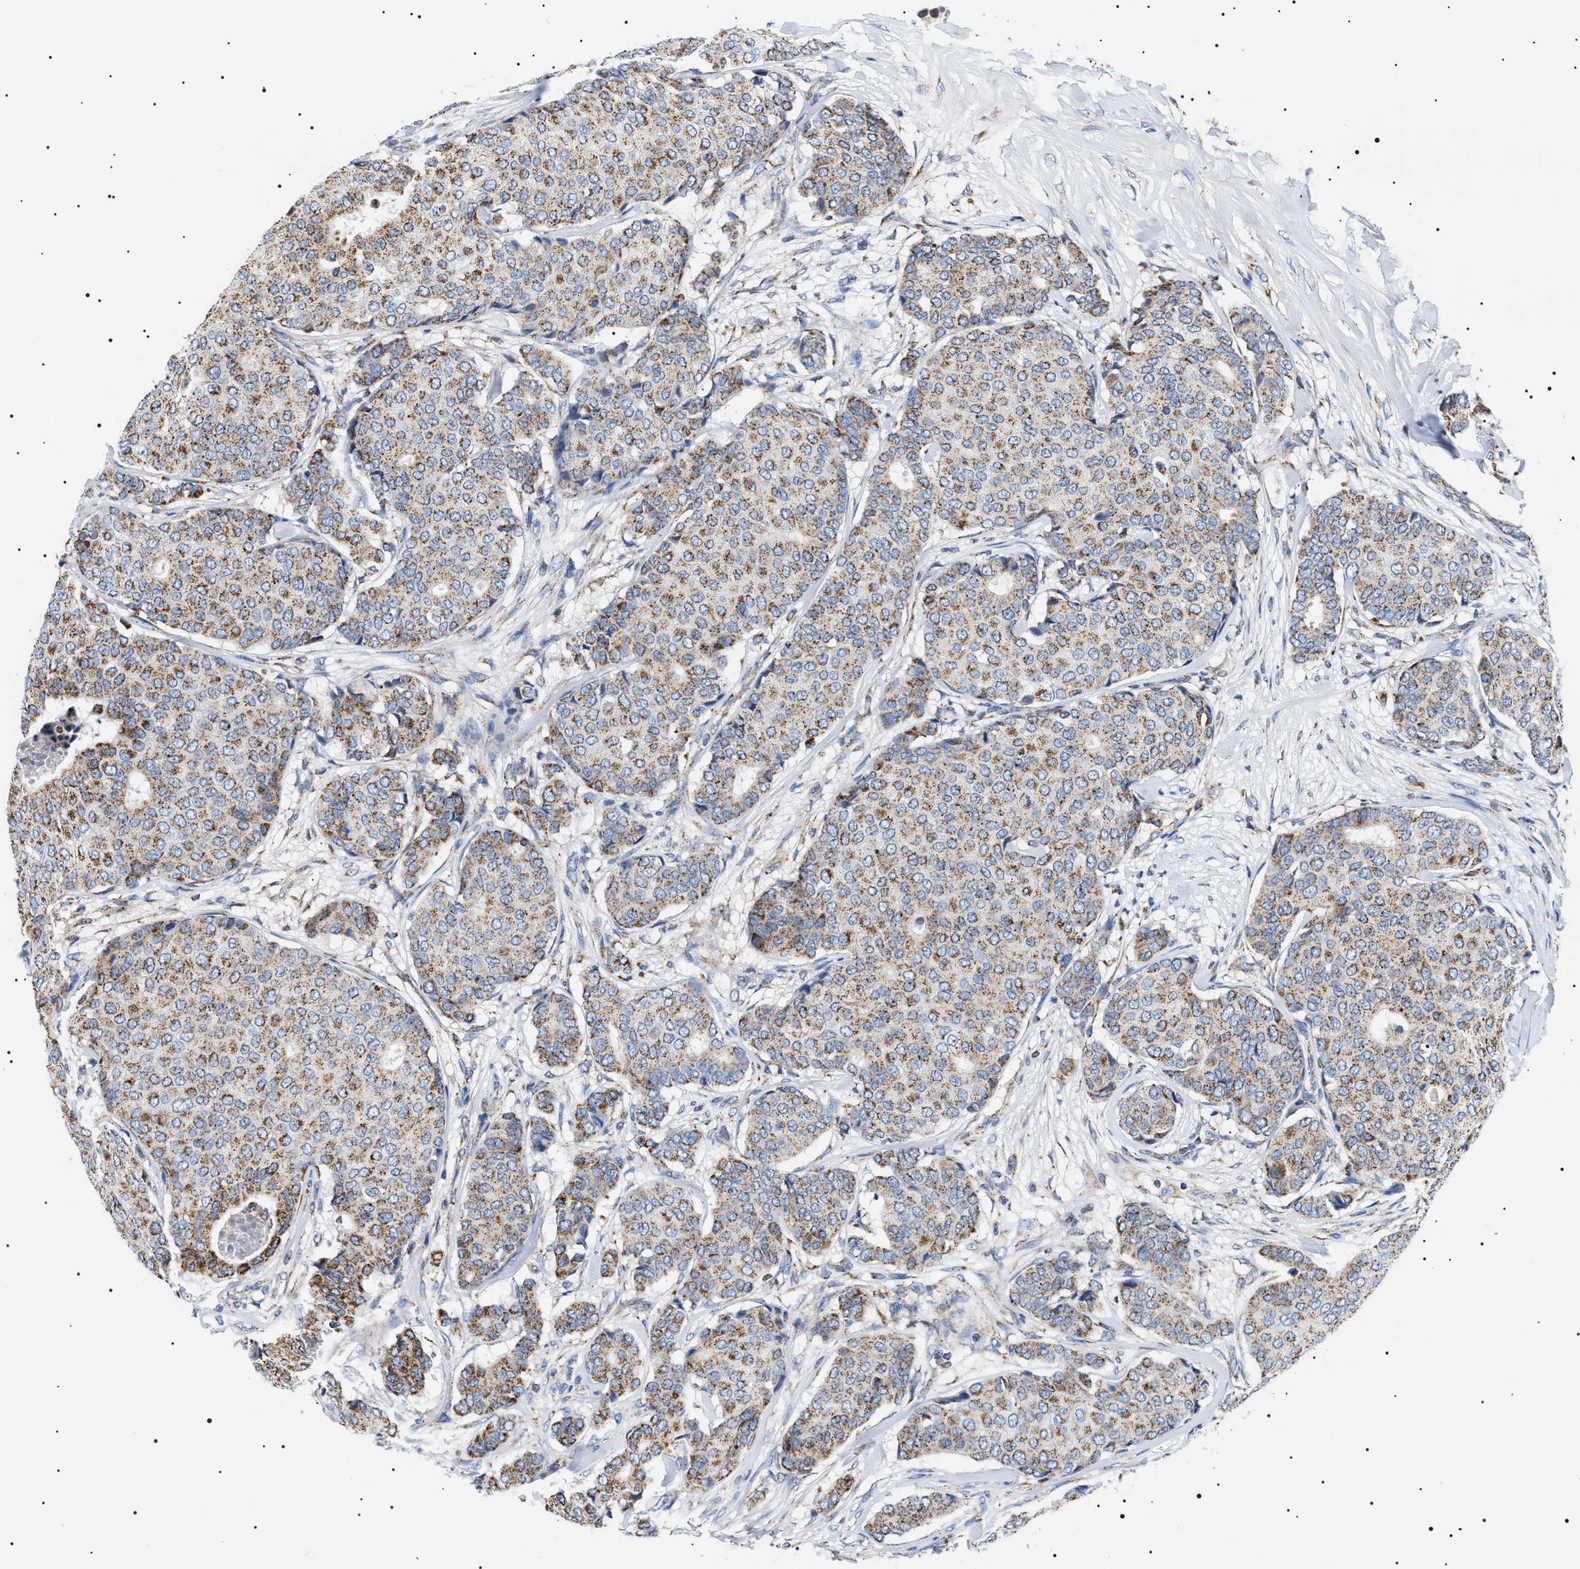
{"staining": {"intensity": "moderate", "quantity": ">75%", "location": "cytoplasmic/membranous"}, "tissue": "breast cancer", "cell_type": "Tumor cells", "image_type": "cancer", "snomed": [{"axis": "morphology", "description": "Duct carcinoma"}, {"axis": "topography", "description": "Breast"}], "caption": "Approximately >75% of tumor cells in breast cancer reveal moderate cytoplasmic/membranous protein expression as visualized by brown immunohistochemical staining.", "gene": "OXSM", "patient": {"sex": "female", "age": 75}}